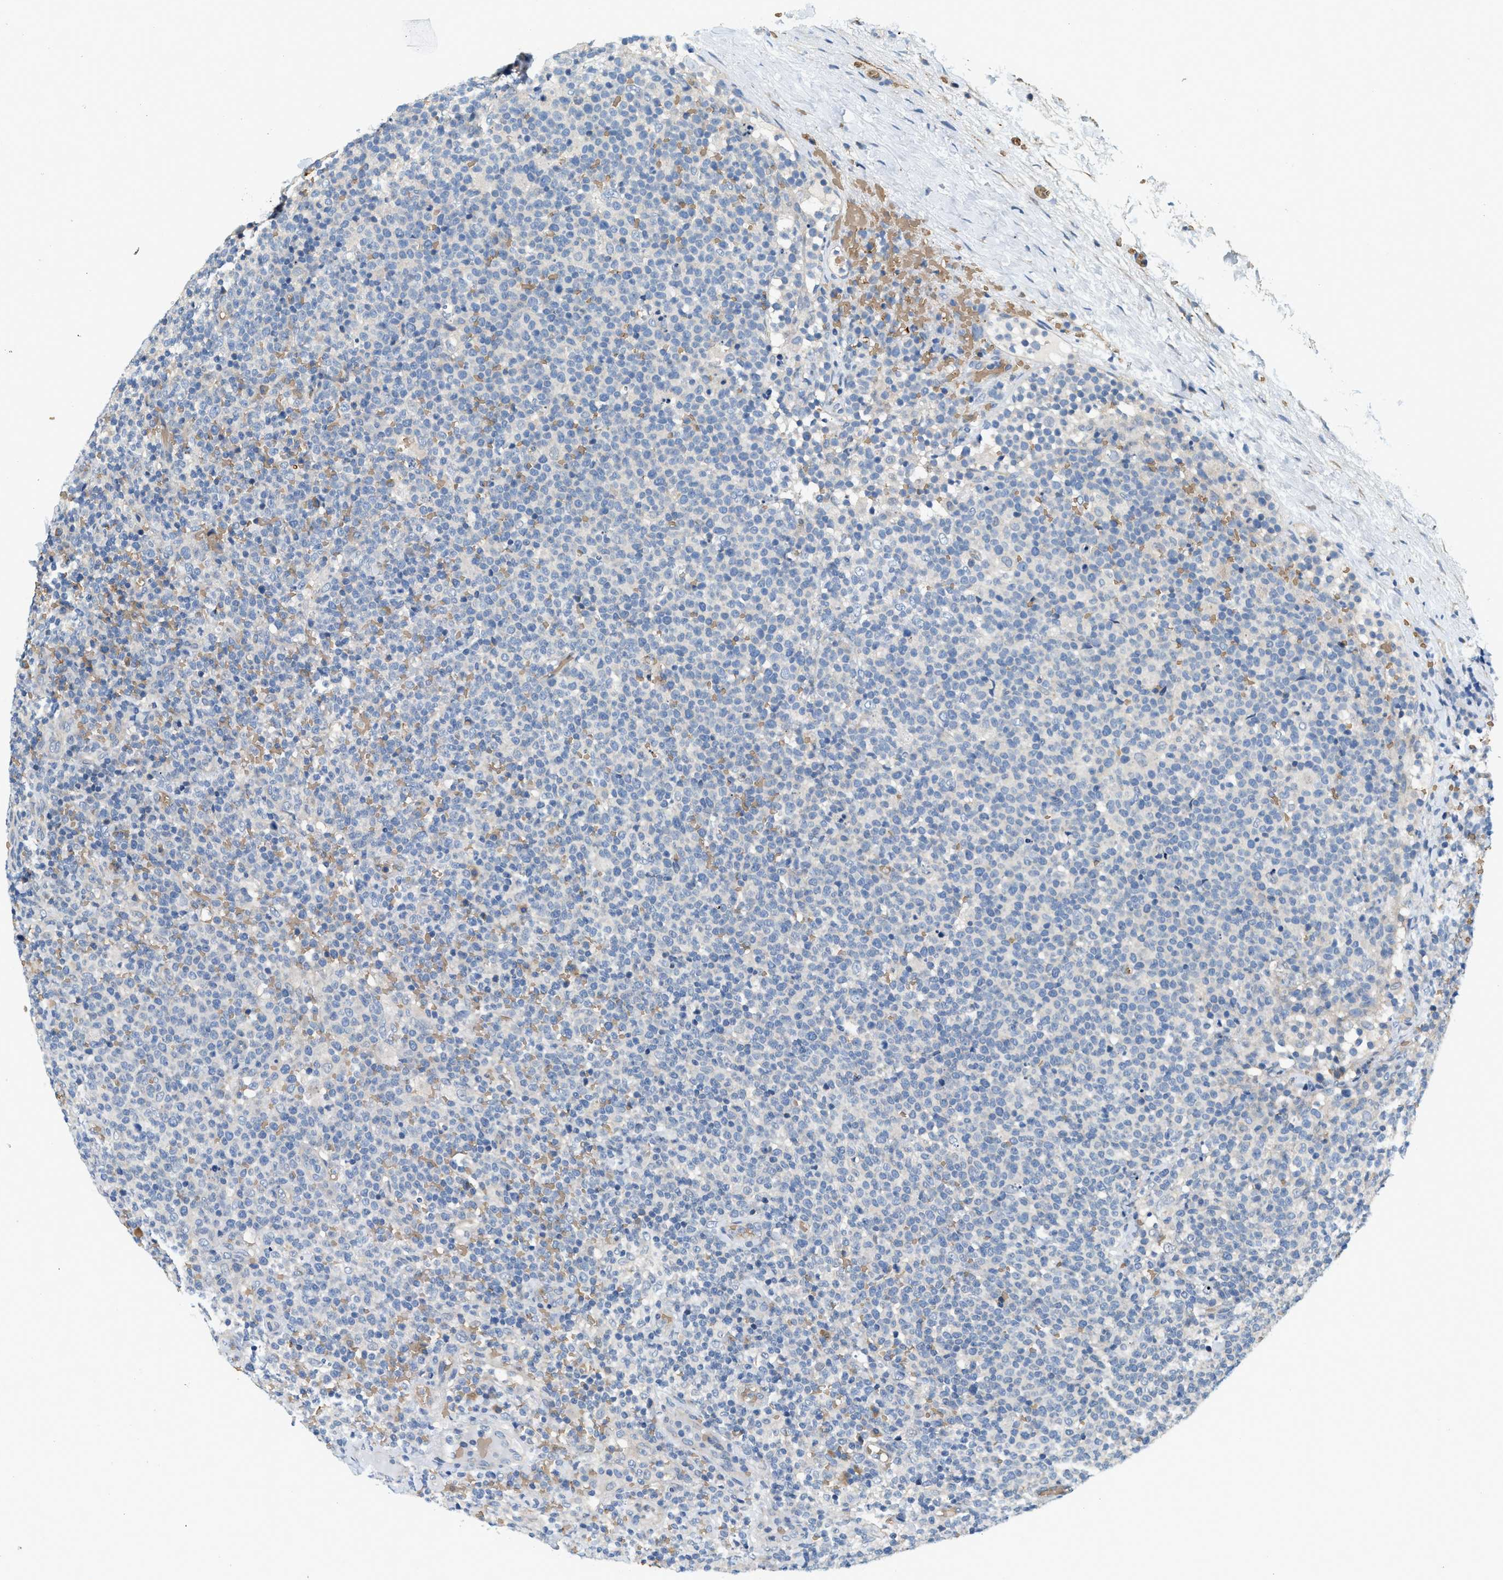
{"staining": {"intensity": "negative", "quantity": "none", "location": "none"}, "tissue": "lymphoma", "cell_type": "Tumor cells", "image_type": "cancer", "snomed": [{"axis": "morphology", "description": "Malignant lymphoma, non-Hodgkin's type, High grade"}, {"axis": "topography", "description": "Lymph node"}], "caption": "A high-resolution photomicrograph shows immunohistochemistry (IHC) staining of malignant lymphoma, non-Hodgkin's type (high-grade), which reveals no significant staining in tumor cells. Brightfield microscopy of immunohistochemistry (IHC) stained with DAB (brown) and hematoxylin (blue), captured at high magnification.", "gene": "CYTH2", "patient": {"sex": "male", "age": 61}}